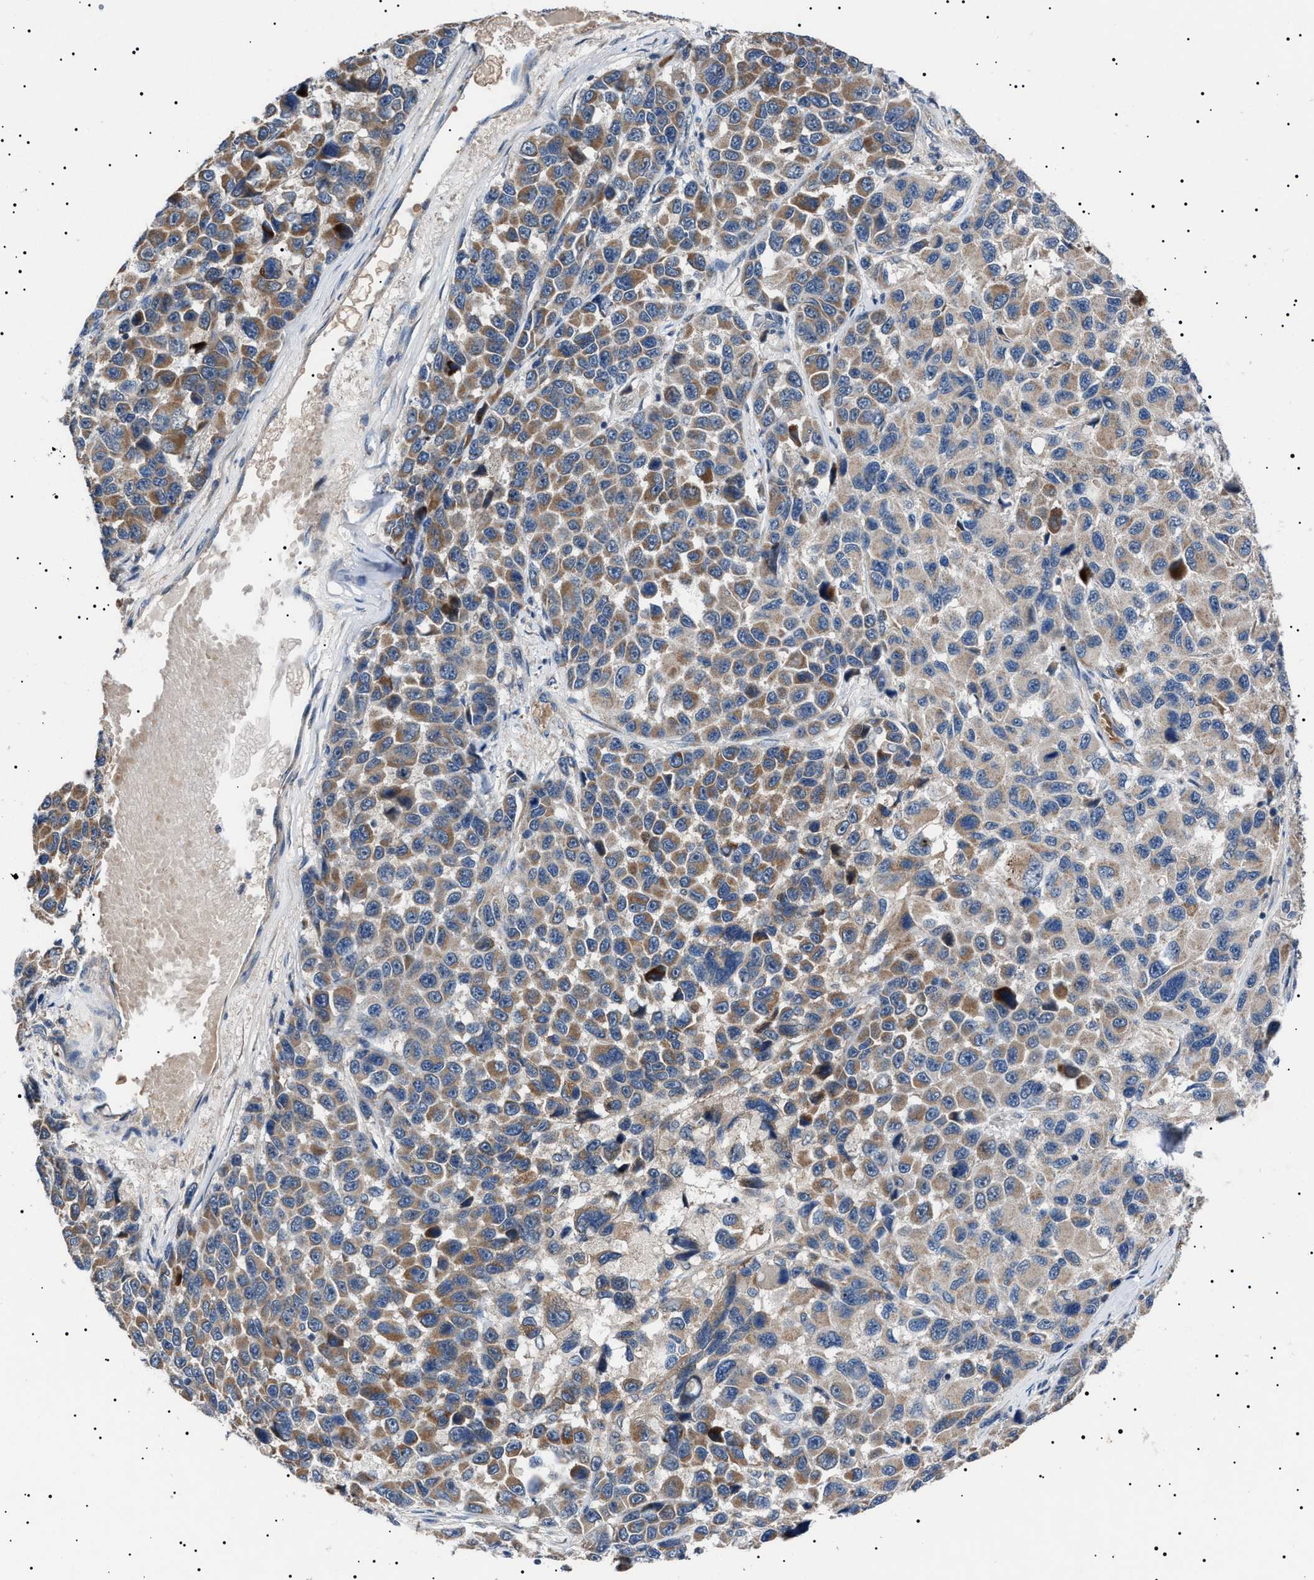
{"staining": {"intensity": "moderate", "quantity": ">75%", "location": "cytoplasmic/membranous"}, "tissue": "melanoma", "cell_type": "Tumor cells", "image_type": "cancer", "snomed": [{"axis": "morphology", "description": "Malignant melanoma, NOS"}, {"axis": "topography", "description": "Skin"}], "caption": "Brown immunohistochemical staining in melanoma displays moderate cytoplasmic/membranous staining in approximately >75% of tumor cells. The staining was performed using DAB (3,3'-diaminobenzidine) to visualize the protein expression in brown, while the nuclei were stained in blue with hematoxylin (Magnification: 20x).", "gene": "PTRH1", "patient": {"sex": "male", "age": 53}}